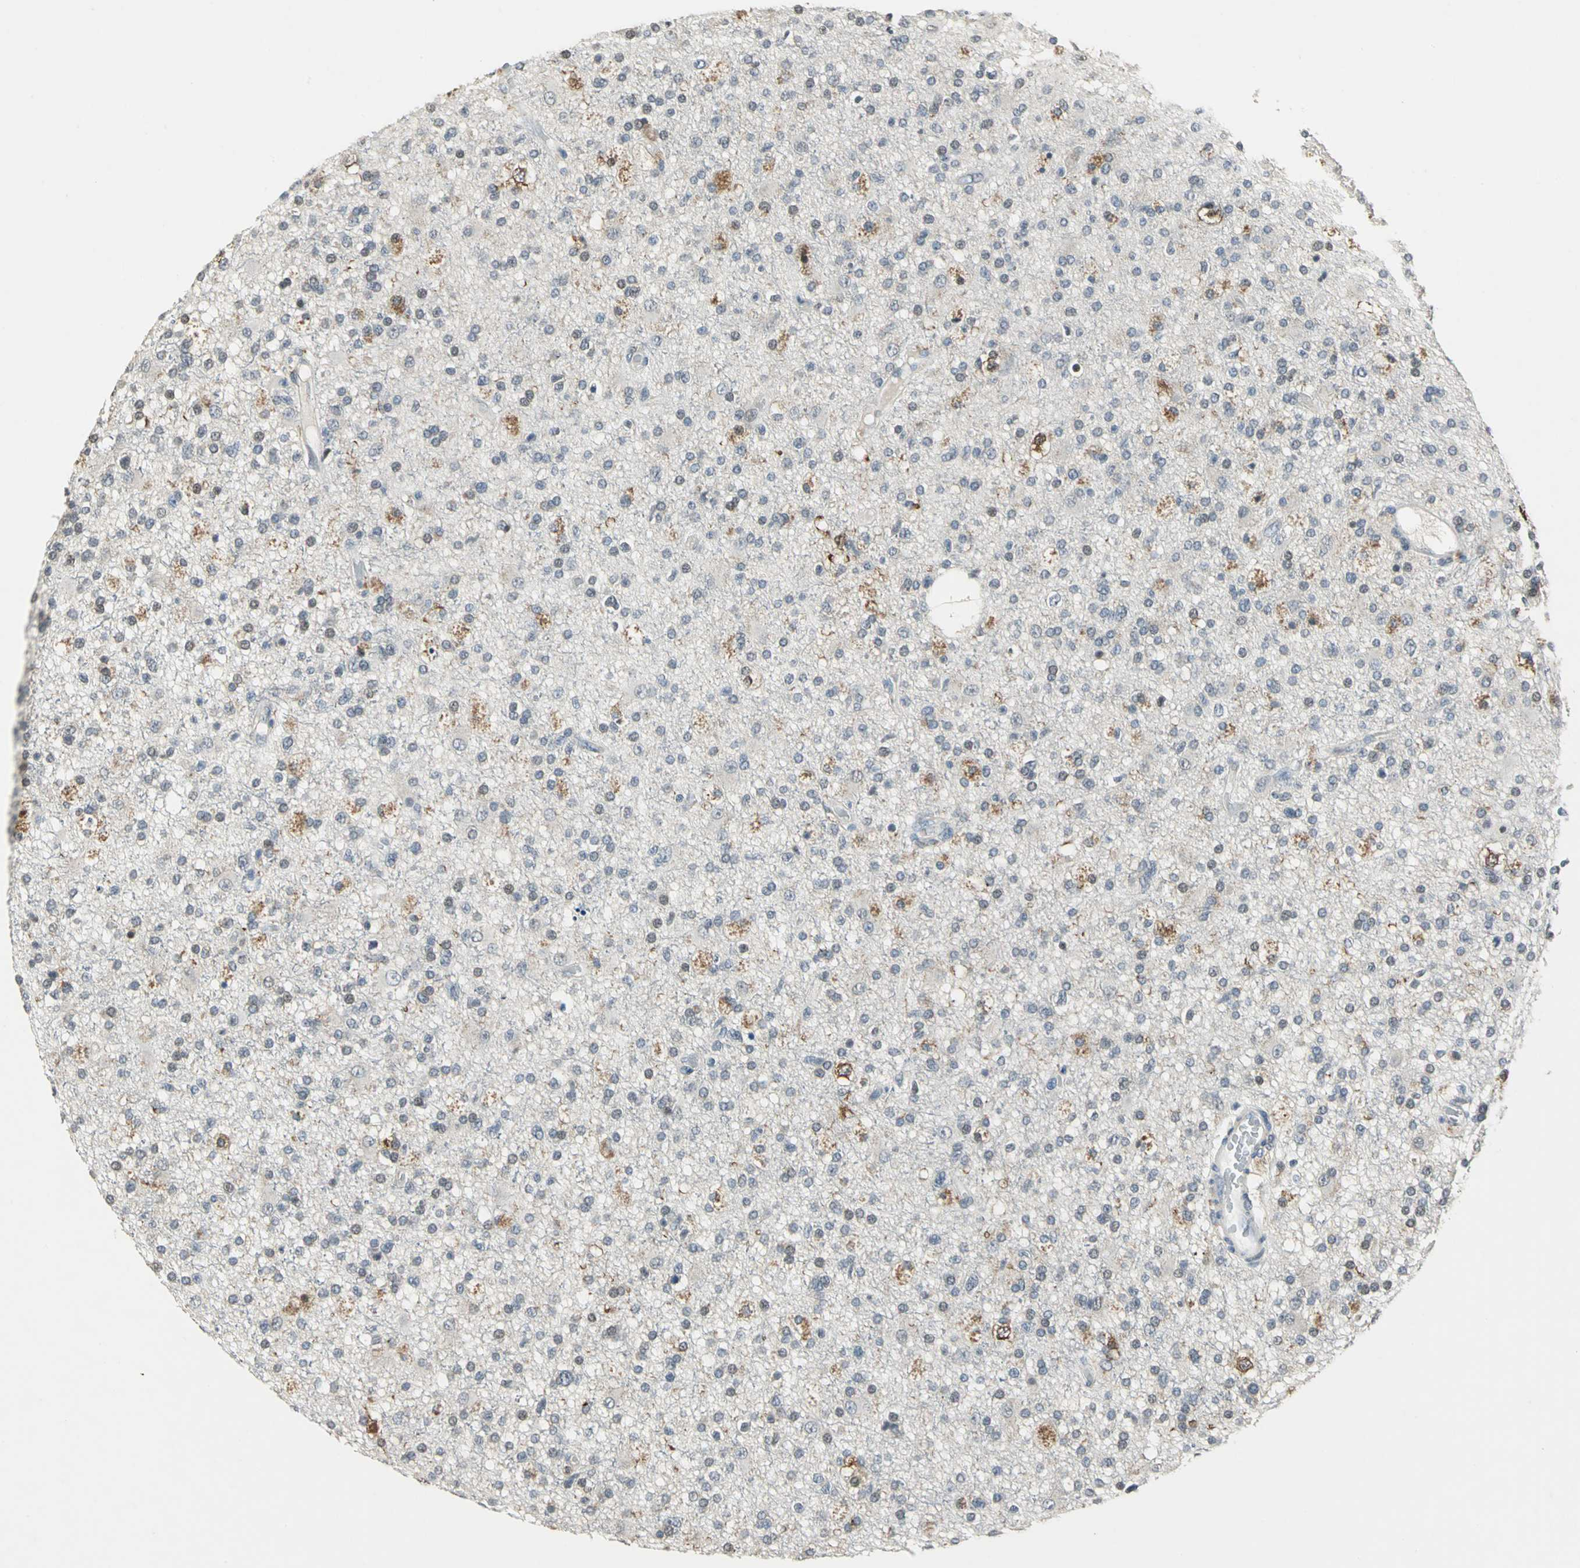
{"staining": {"intensity": "moderate", "quantity": "25%-75%", "location": "cytoplasmic/membranous"}, "tissue": "glioma", "cell_type": "Tumor cells", "image_type": "cancer", "snomed": [{"axis": "morphology", "description": "Glioma, malignant, High grade"}, {"axis": "topography", "description": "Brain"}], "caption": "Tumor cells demonstrate medium levels of moderate cytoplasmic/membranous expression in approximately 25%-75% of cells in human malignant glioma (high-grade).", "gene": "JADE3", "patient": {"sex": "male", "age": 33}}